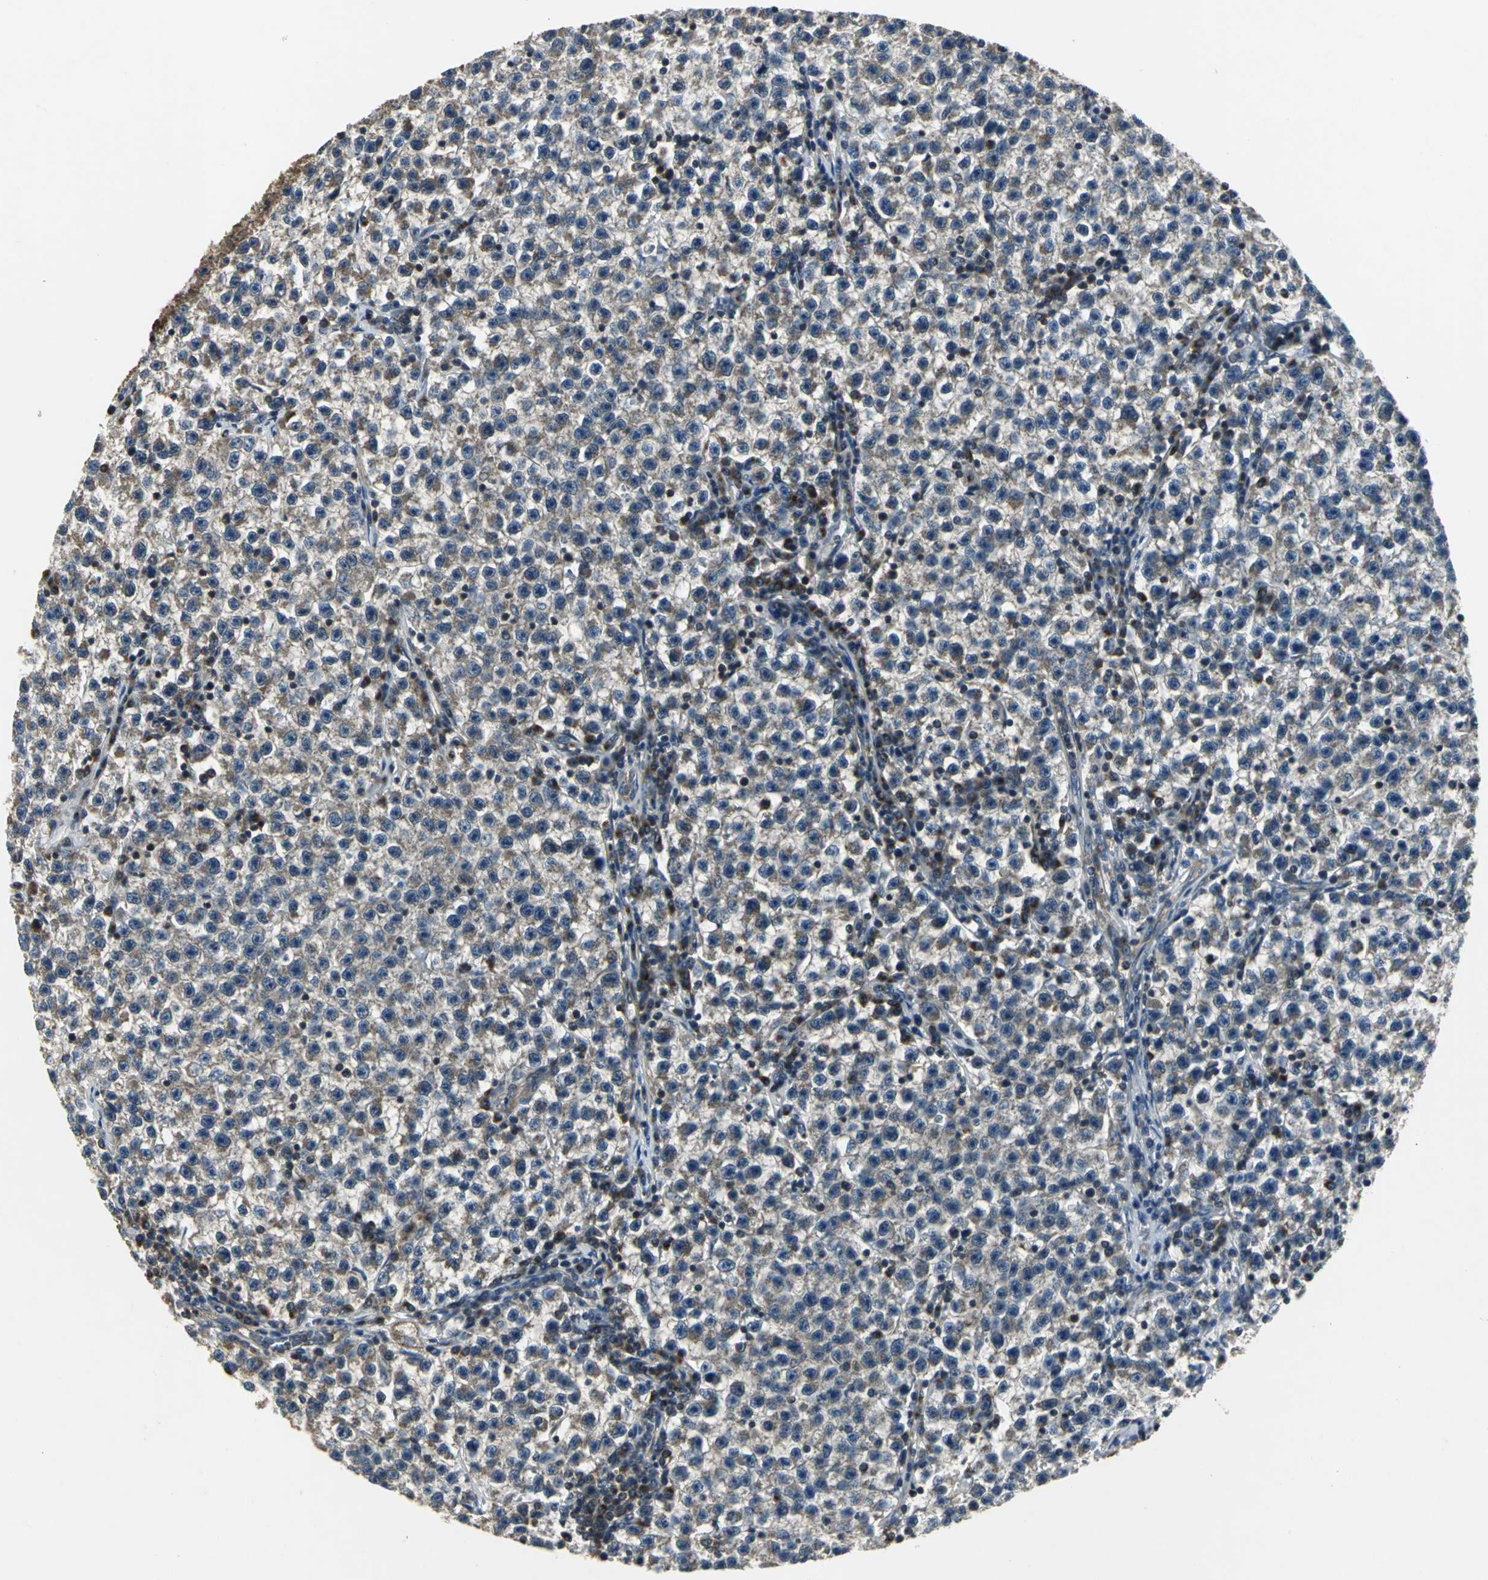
{"staining": {"intensity": "weak", "quantity": ">75%", "location": "cytoplasmic/membranous"}, "tissue": "testis cancer", "cell_type": "Tumor cells", "image_type": "cancer", "snomed": [{"axis": "morphology", "description": "Seminoma, NOS"}, {"axis": "topography", "description": "Testis"}], "caption": "About >75% of tumor cells in human testis cancer exhibit weak cytoplasmic/membranous protein positivity as visualized by brown immunohistochemical staining.", "gene": "IRF3", "patient": {"sex": "male", "age": 22}}